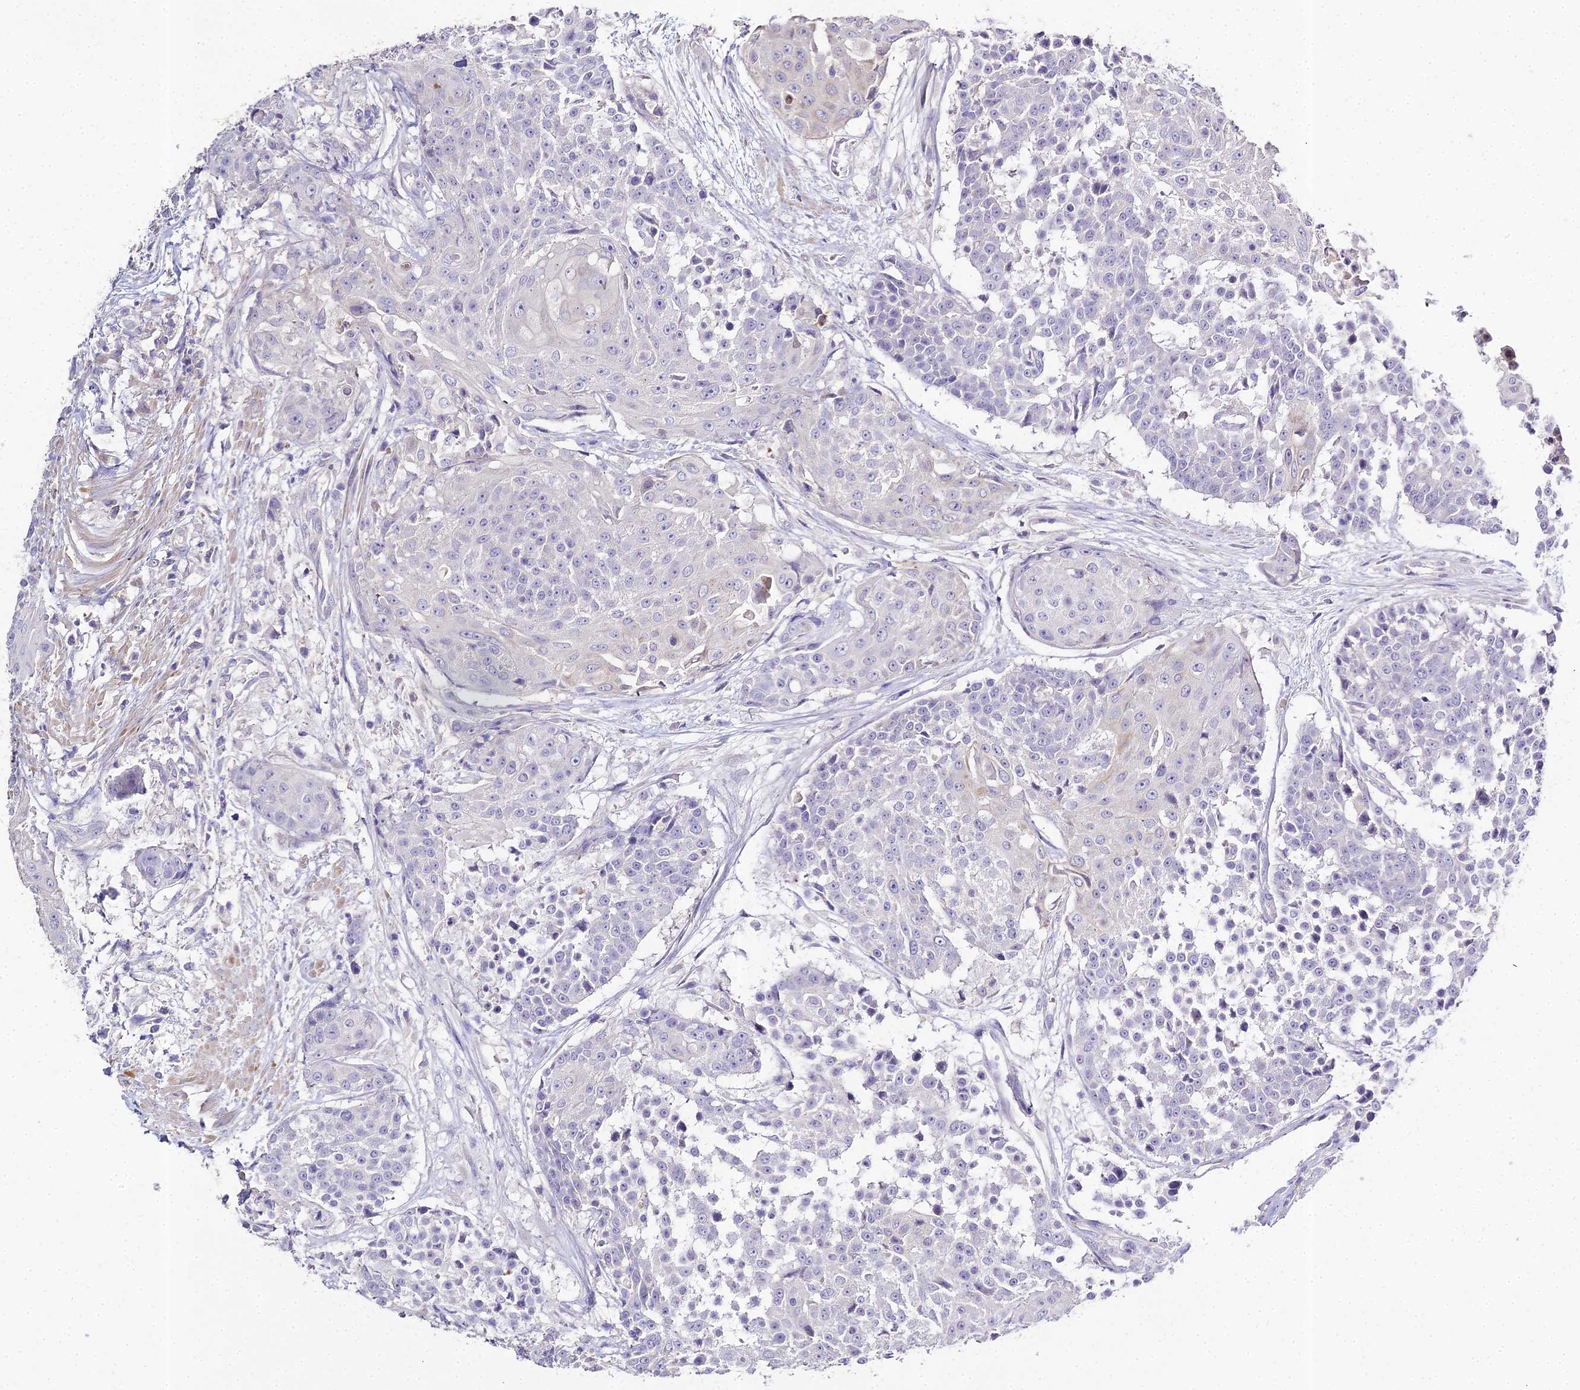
{"staining": {"intensity": "negative", "quantity": "none", "location": "none"}, "tissue": "urothelial cancer", "cell_type": "Tumor cells", "image_type": "cancer", "snomed": [{"axis": "morphology", "description": "Urothelial carcinoma, High grade"}, {"axis": "topography", "description": "Urinary bladder"}], "caption": "Protein analysis of urothelial carcinoma (high-grade) shows no significant staining in tumor cells.", "gene": "GLYAT", "patient": {"sex": "female", "age": 63}}